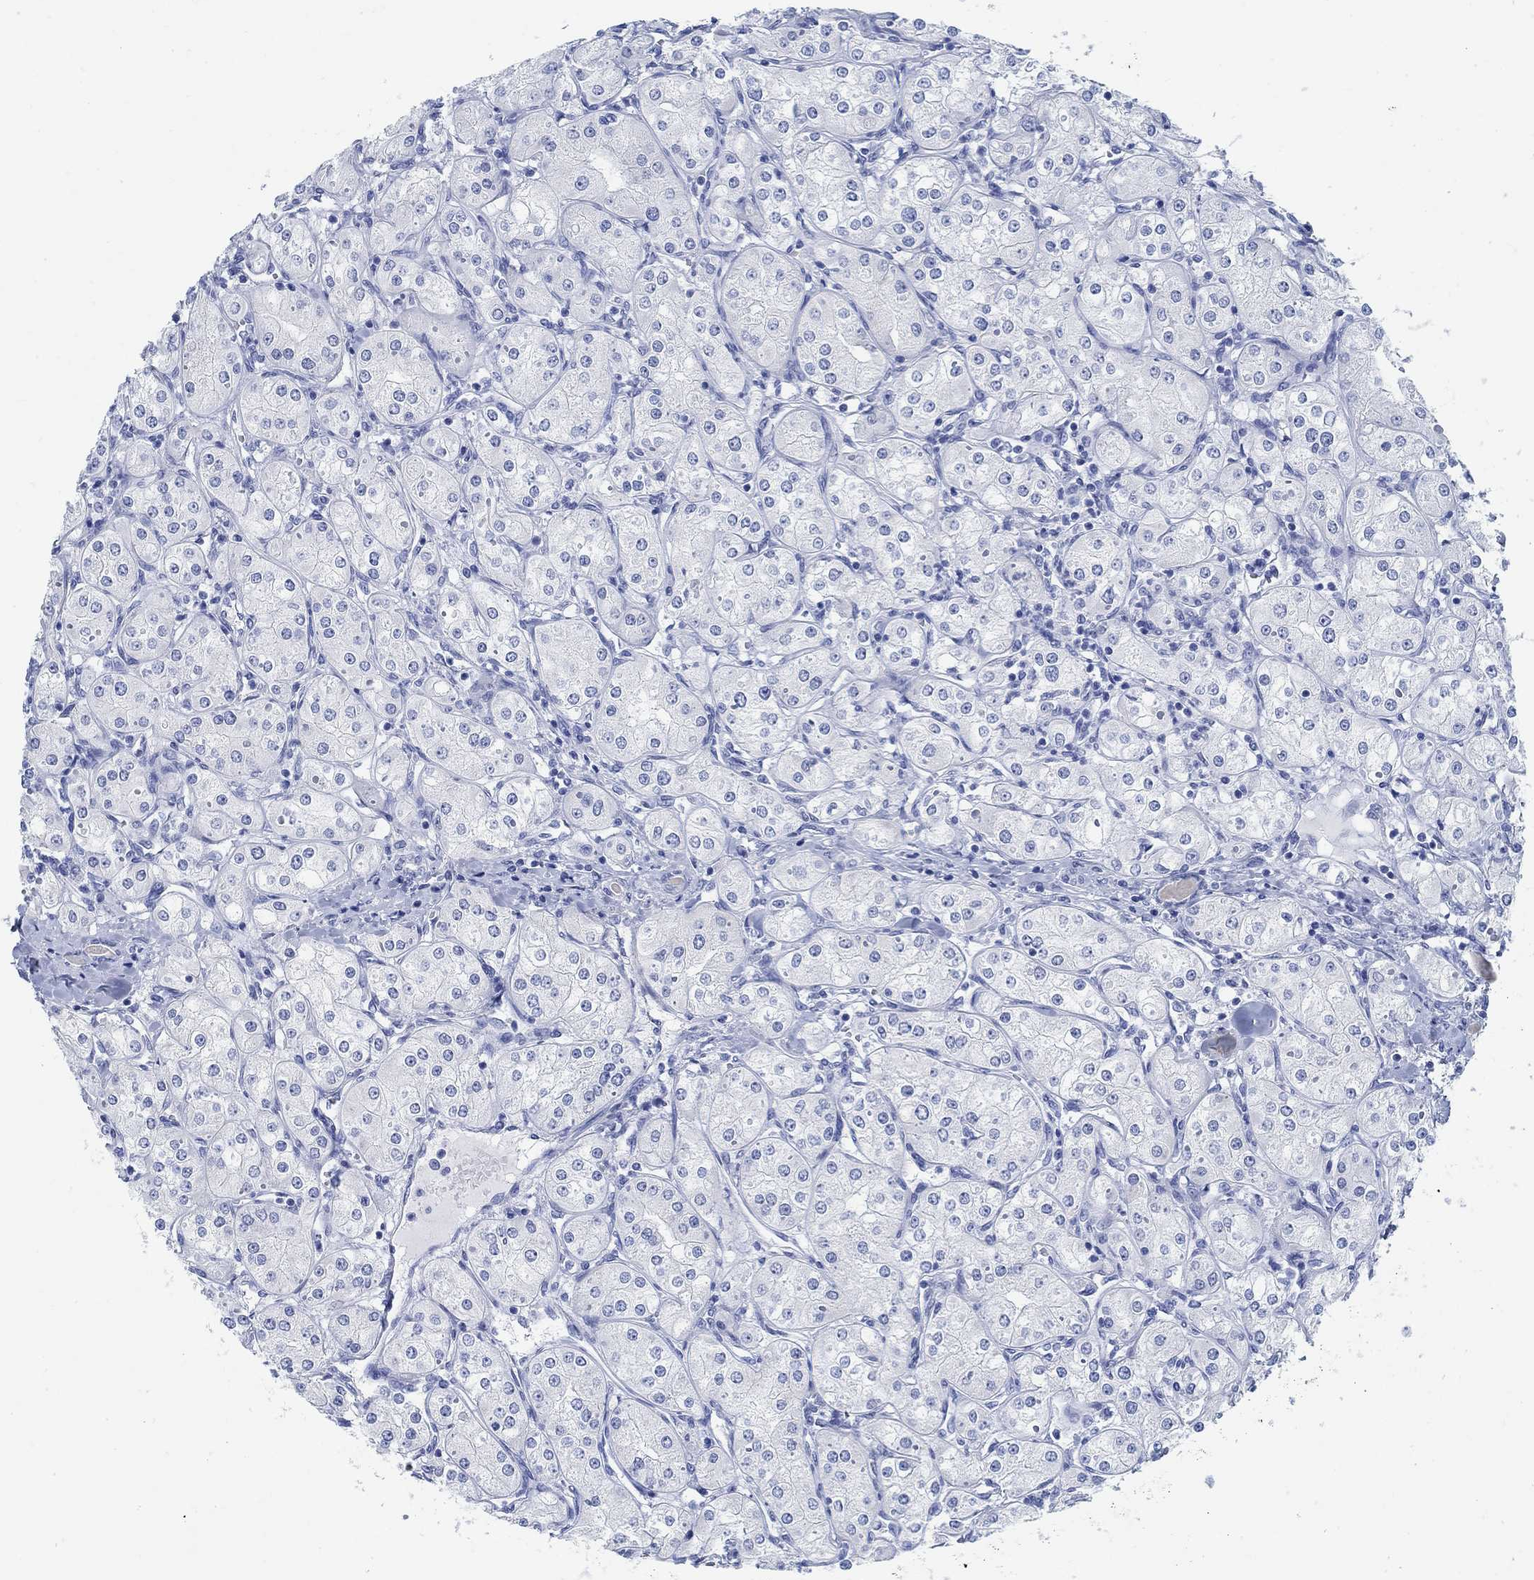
{"staining": {"intensity": "negative", "quantity": "none", "location": "none"}, "tissue": "renal cancer", "cell_type": "Tumor cells", "image_type": "cancer", "snomed": [{"axis": "morphology", "description": "Adenocarcinoma, NOS"}, {"axis": "topography", "description": "Kidney"}], "caption": "An immunohistochemistry (IHC) image of renal adenocarcinoma is shown. There is no staining in tumor cells of renal adenocarcinoma. The staining was performed using DAB to visualize the protein expression in brown, while the nuclei were stained in blue with hematoxylin (Magnification: 20x).", "gene": "RBM20", "patient": {"sex": "male", "age": 77}}